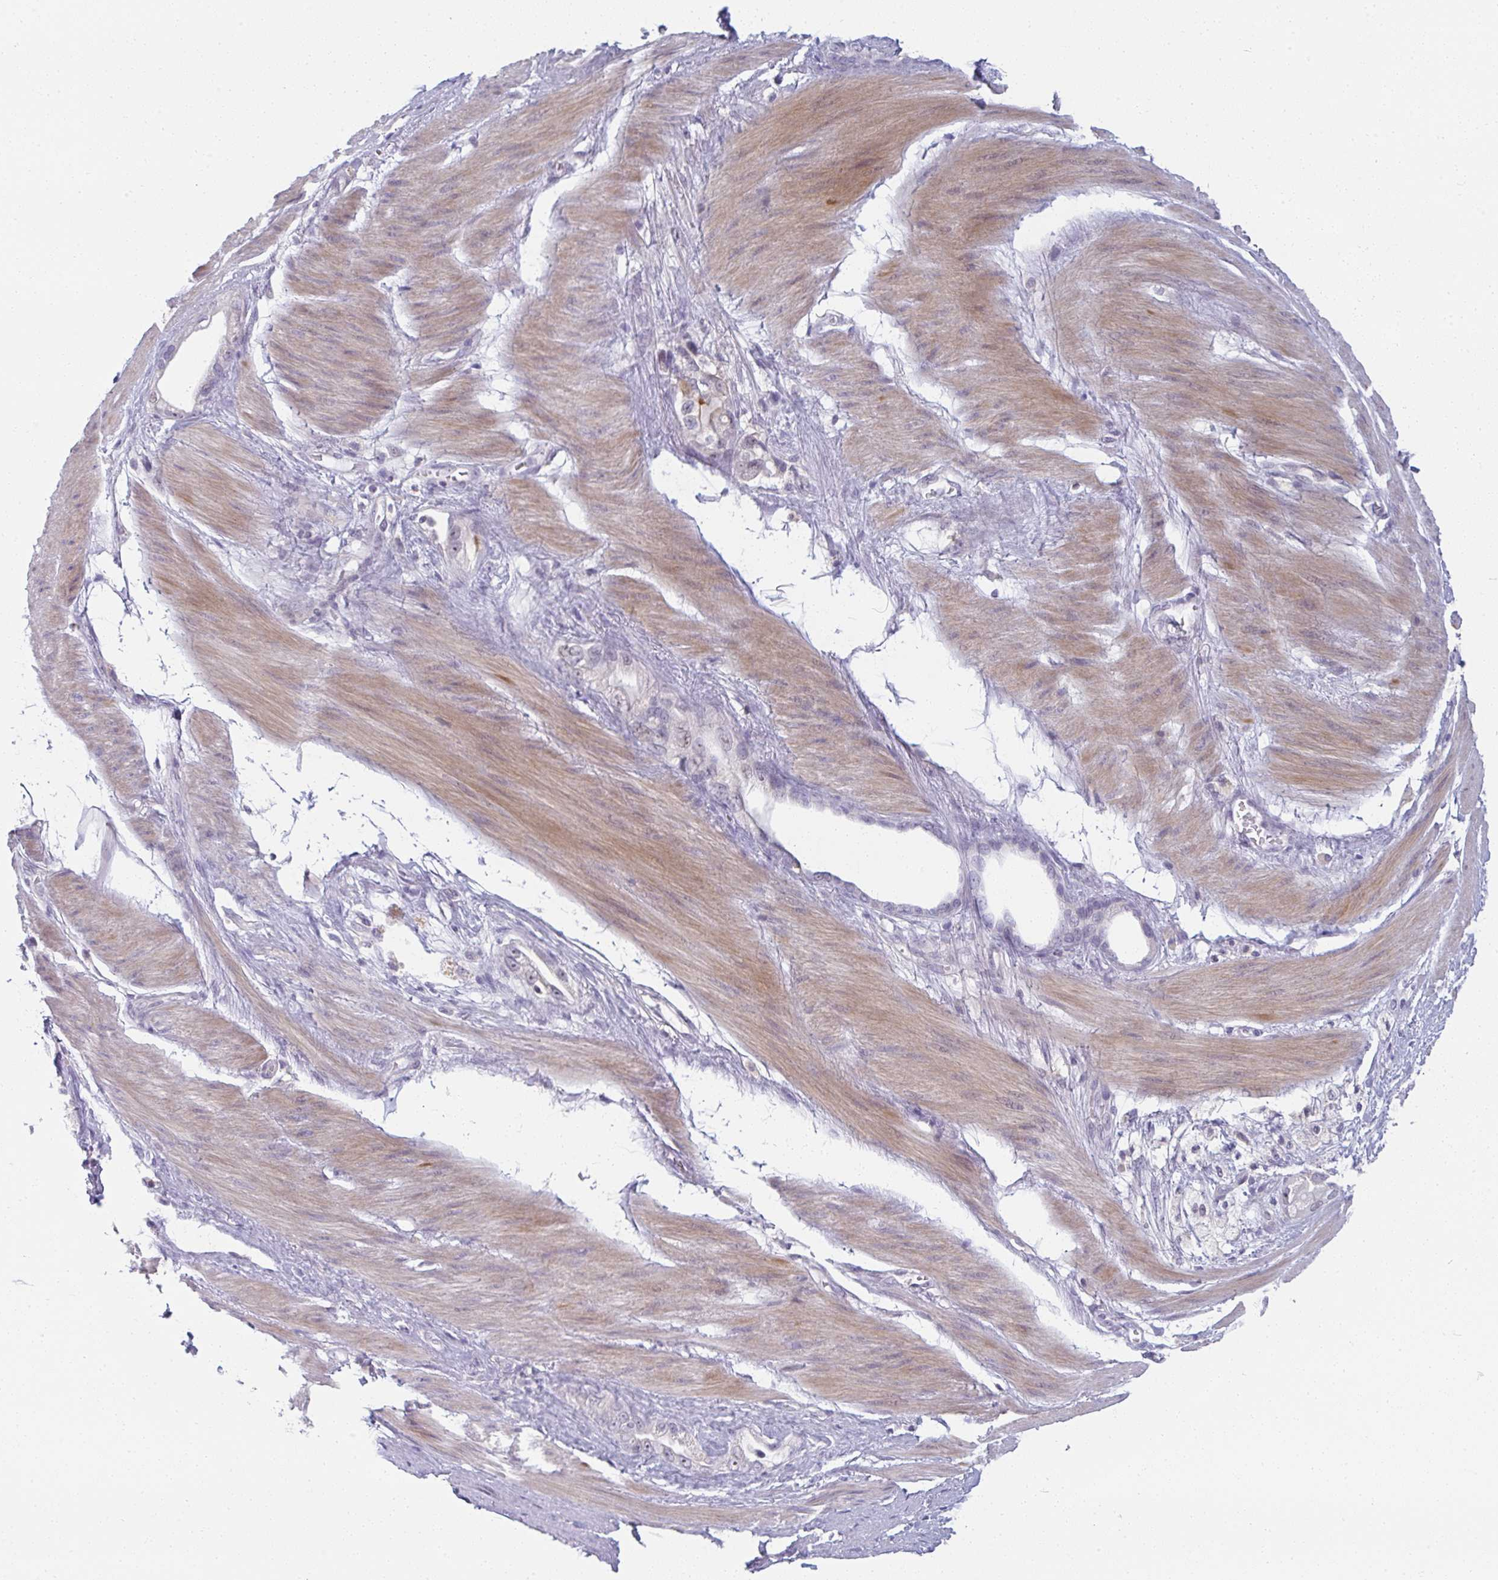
{"staining": {"intensity": "negative", "quantity": "none", "location": "none"}, "tissue": "stomach cancer", "cell_type": "Tumor cells", "image_type": "cancer", "snomed": [{"axis": "morphology", "description": "Adenocarcinoma, NOS"}, {"axis": "topography", "description": "Stomach"}], "caption": "Histopathology image shows no protein staining in tumor cells of stomach cancer tissue. (DAB (3,3'-diaminobenzidine) immunohistochemistry, high magnification).", "gene": "PPFIA4", "patient": {"sex": "male", "age": 55}}